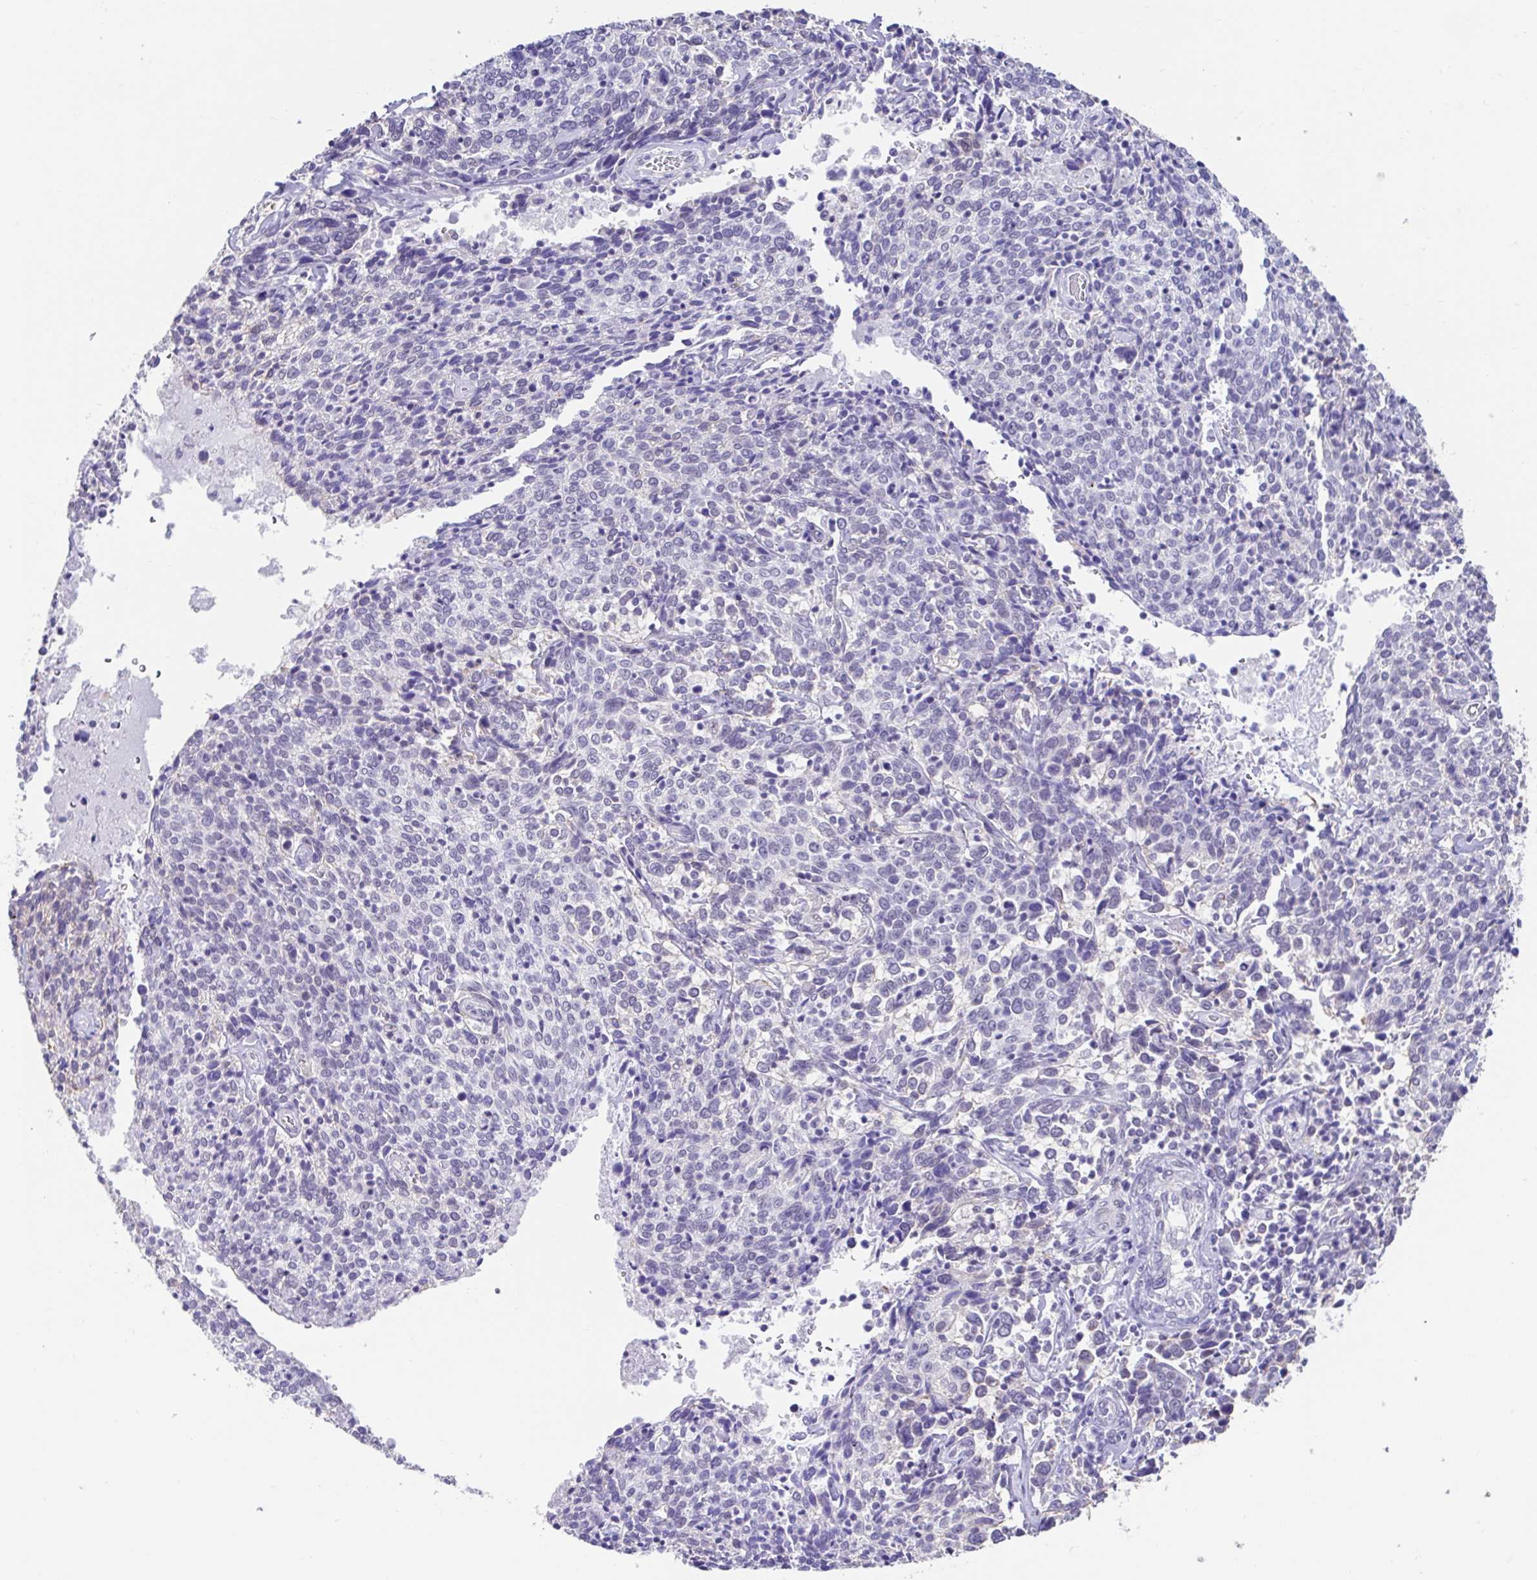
{"staining": {"intensity": "negative", "quantity": "none", "location": "none"}, "tissue": "cervical cancer", "cell_type": "Tumor cells", "image_type": "cancer", "snomed": [{"axis": "morphology", "description": "Squamous cell carcinoma, NOS"}, {"axis": "topography", "description": "Cervix"}], "caption": "A high-resolution image shows IHC staining of cervical squamous cell carcinoma, which shows no significant expression in tumor cells. The staining was performed using DAB to visualize the protein expression in brown, while the nuclei were stained in blue with hematoxylin (Magnification: 20x).", "gene": "DCAF17", "patient": {"sex": "female", "age": 46}}